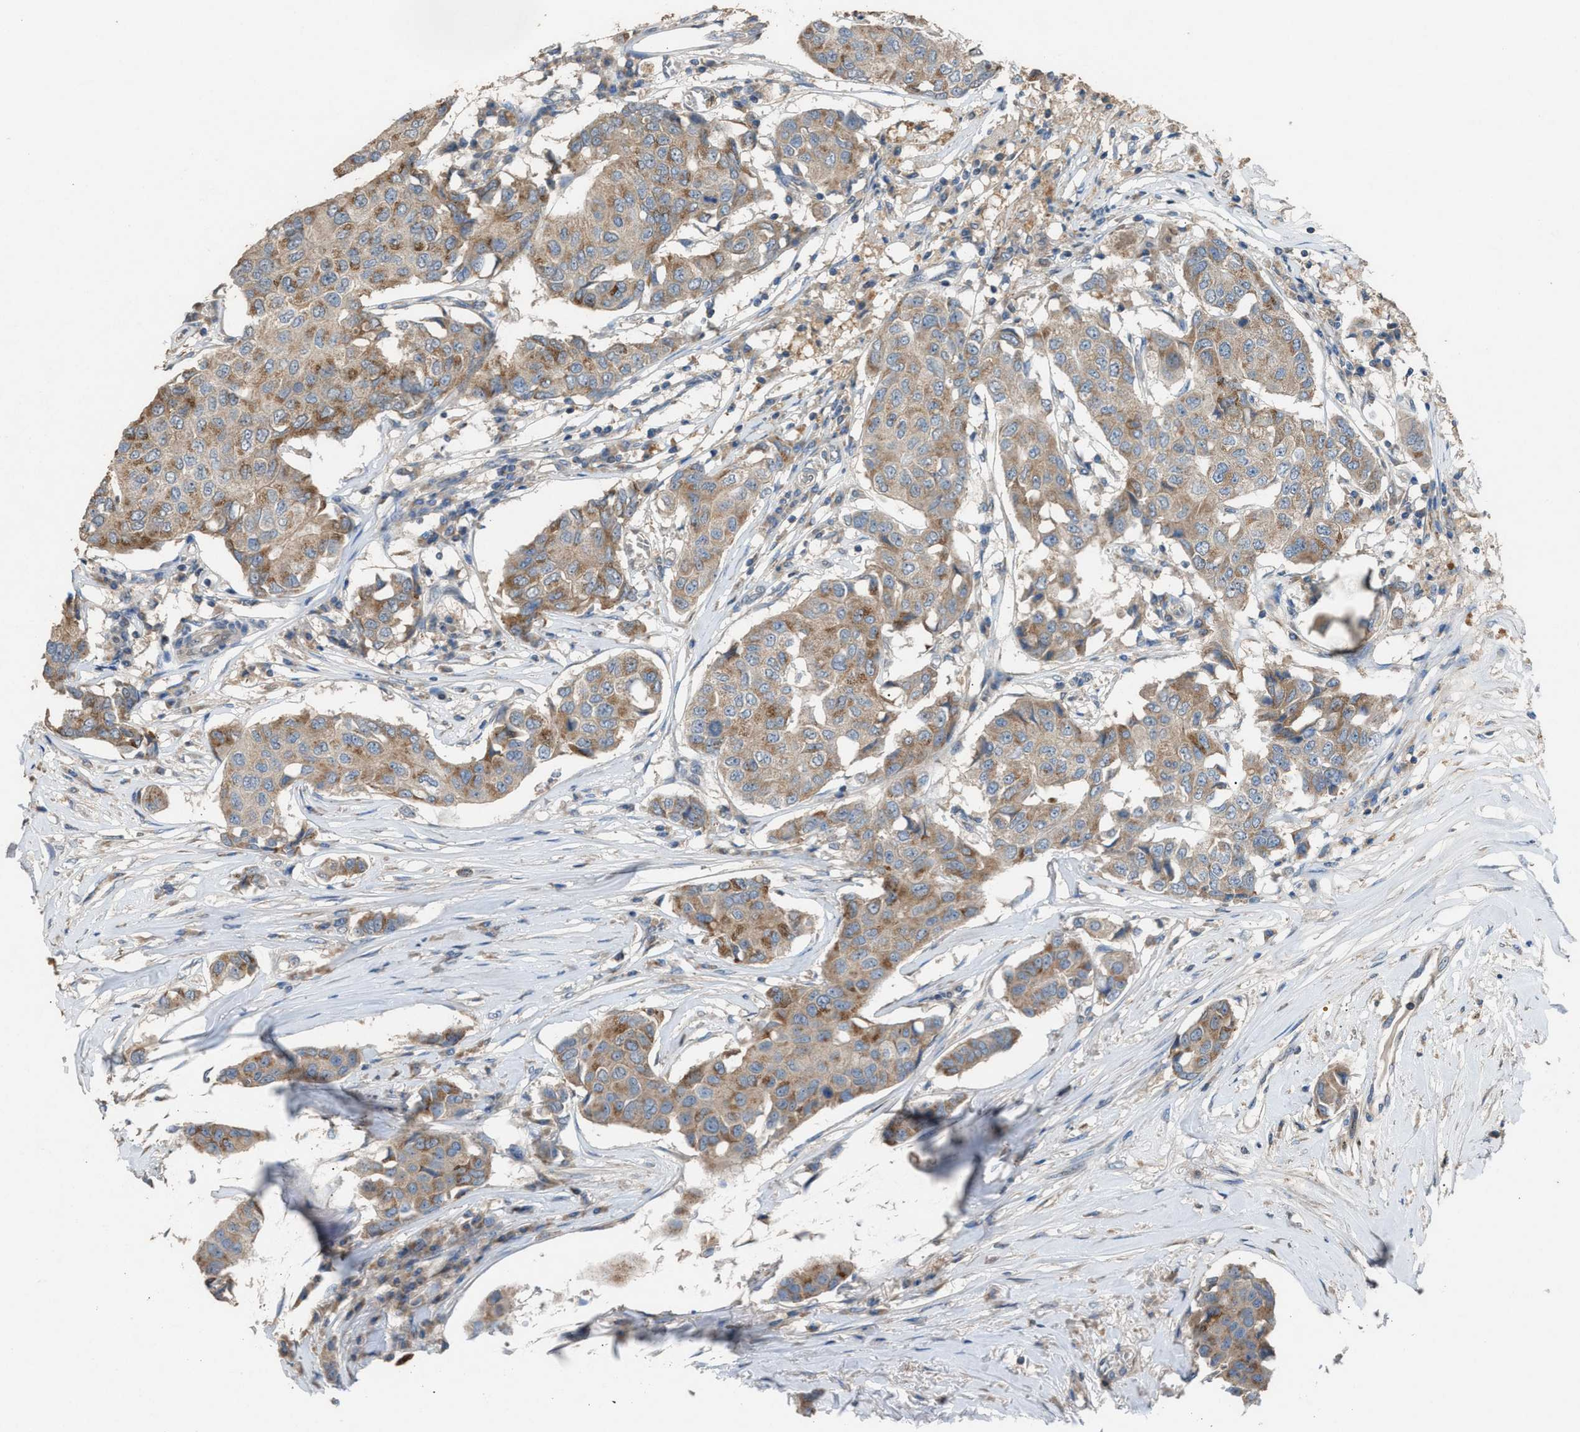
{"staining": {"intensity": "moderate", "quantity": "25%-75%", "location": "cytoplasmic/membranous"}, "tissue": "breast cancer", "cell_type": "Tumor cells", "image_type": "cancer", "snomed": [{"axis": "morphology", "description": "Duct carcinoma"}, {"axis": "topography", "description": "Breast"}], "caption": "A brown stain labels moderate cytoplasmic/membranous expression of a protein in human breast intraductal carcinoma tumor cells.", "gene": "TPK1", "patient": {"sex": "female", "age": 80}}